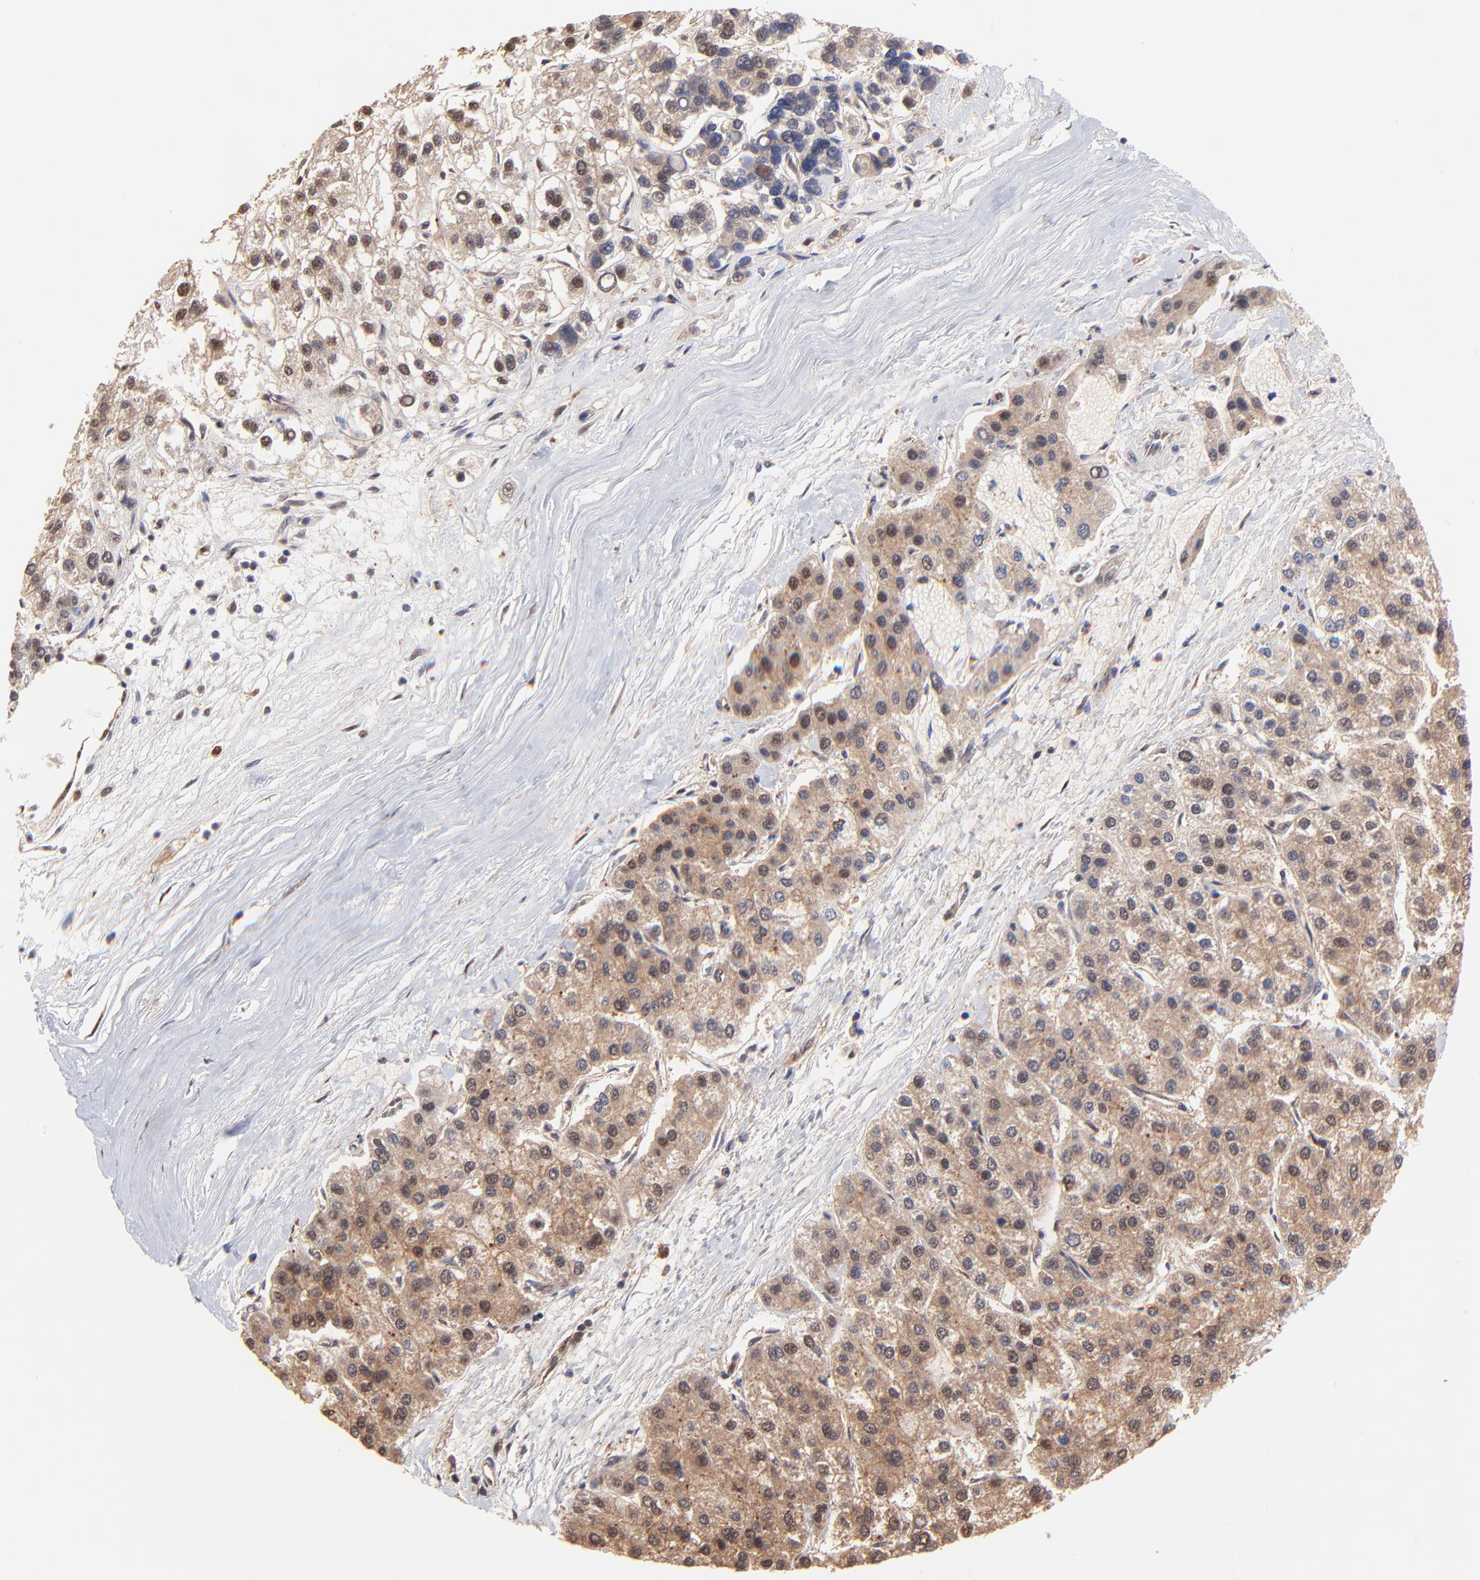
{"staining": {"intensity": "moderate", "quantity": ">75%", "location": "cytoplasmic/membranous,nuclear"}, "tissue": "liver cancer", "cell_type": "Tumor cells", "image_type": "cancer", "snomed": [{"axis": "morphology", "description": "Carcinoma, Hepatocellular, NOS"}, {"axis": "topography", "description": "Liver"}], "caption": "The immunohistochemical stain labels moderate cytoplasmic/membranous and nuclear positivity in tumor cells of liver cancer (hepatocellular carcinoma) tissue. (brown staining indicates protein expression, while blue staining denotes nuclei).", "gene": "PSMA6", "patient": {"sex": "female", "age": 85}}